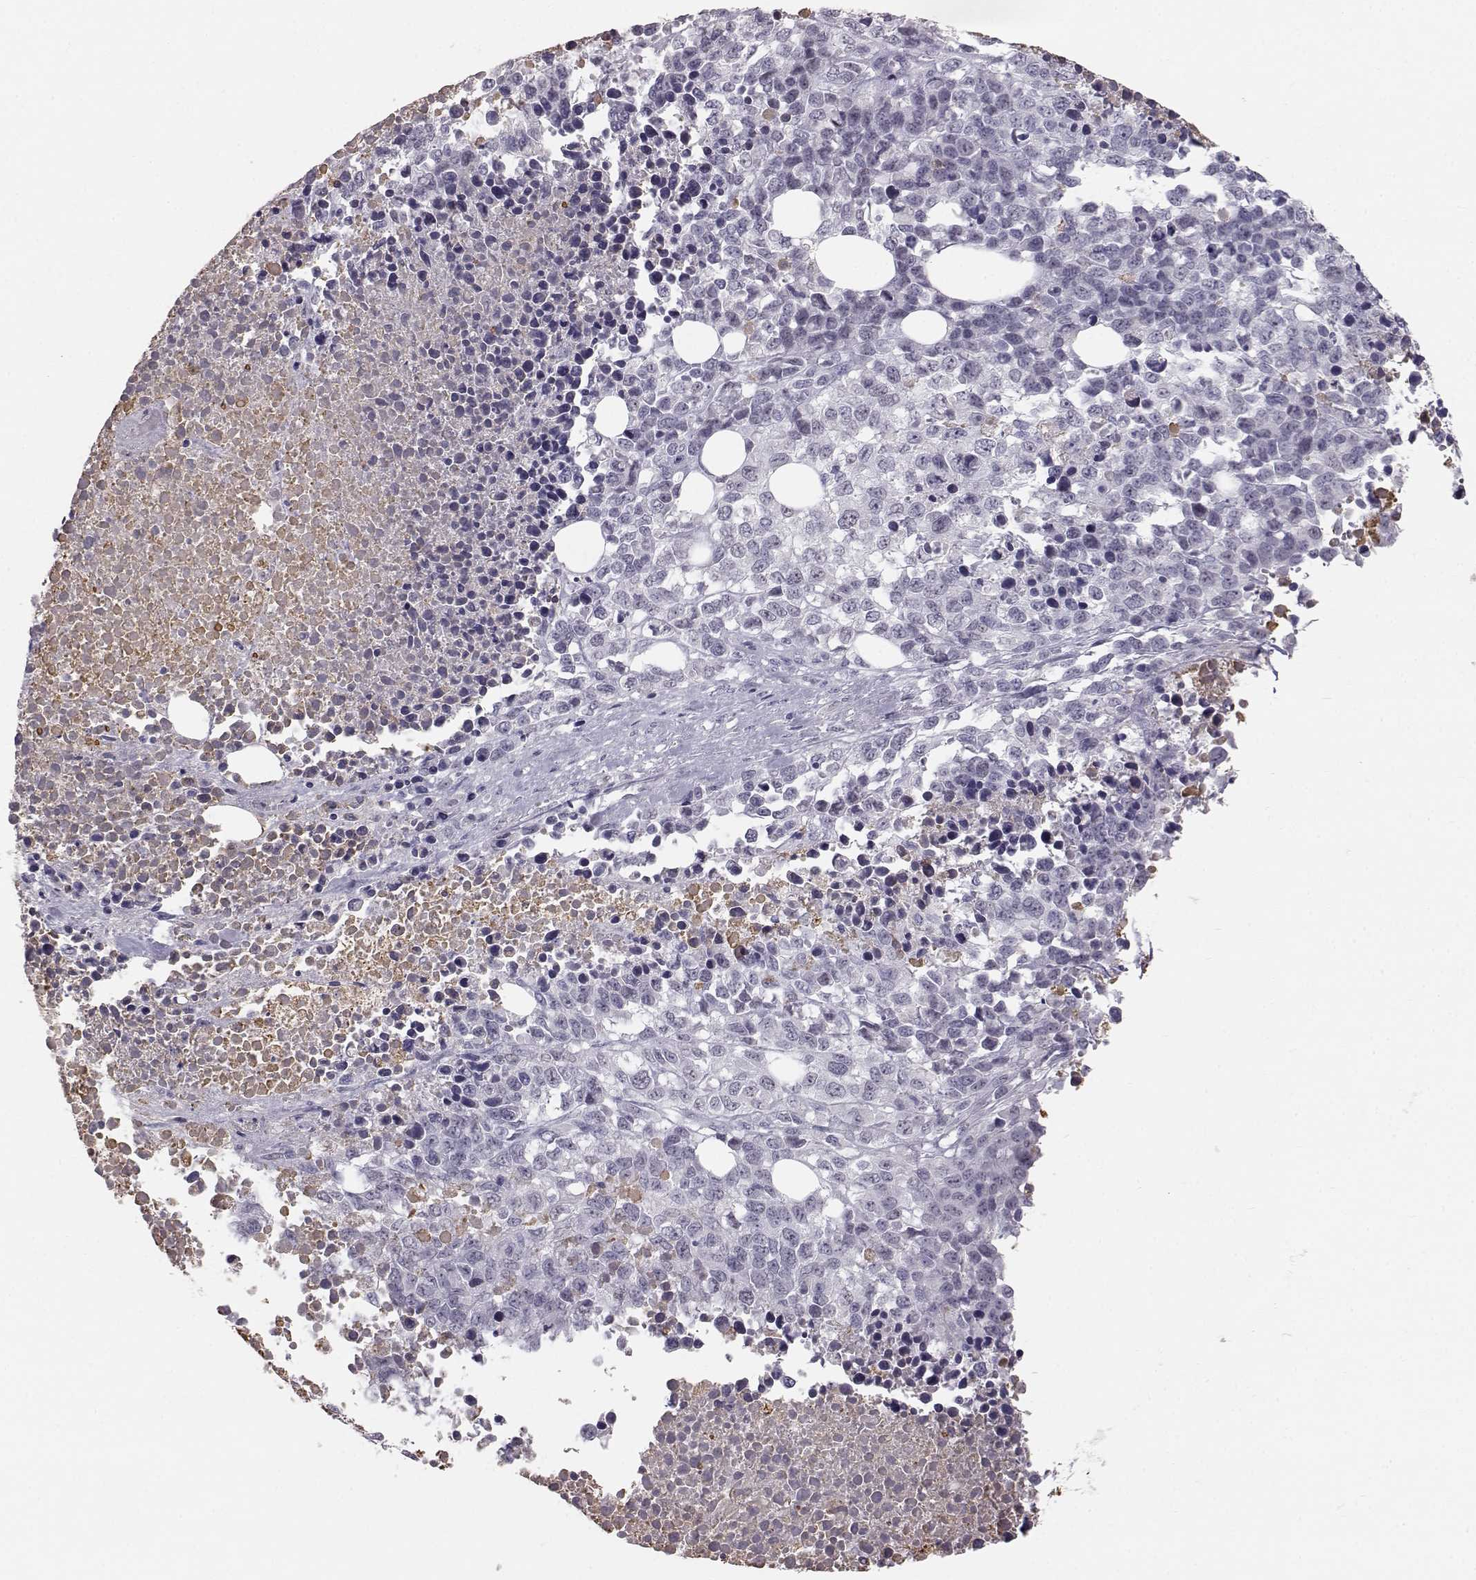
{"staining": {"intensity": "negative", "quantity": "none", "location": "none"}, "tissue": "melanoma", "cell_type": "Tumor cells", "image_type": "cancer", "snomed": [{"axis": "morphology", "description": "Malignant melanoma, Metastatic site"}, {"axis": "topography", "description": "Skin"}], "caption": "Immunohistochemistry histopathology image of melanoma stained for a protein (brown), which reveals no positivity in tumor cells.", "gene": "KRTAP16-1", "patient": {"sex": "male", "age": 84}}